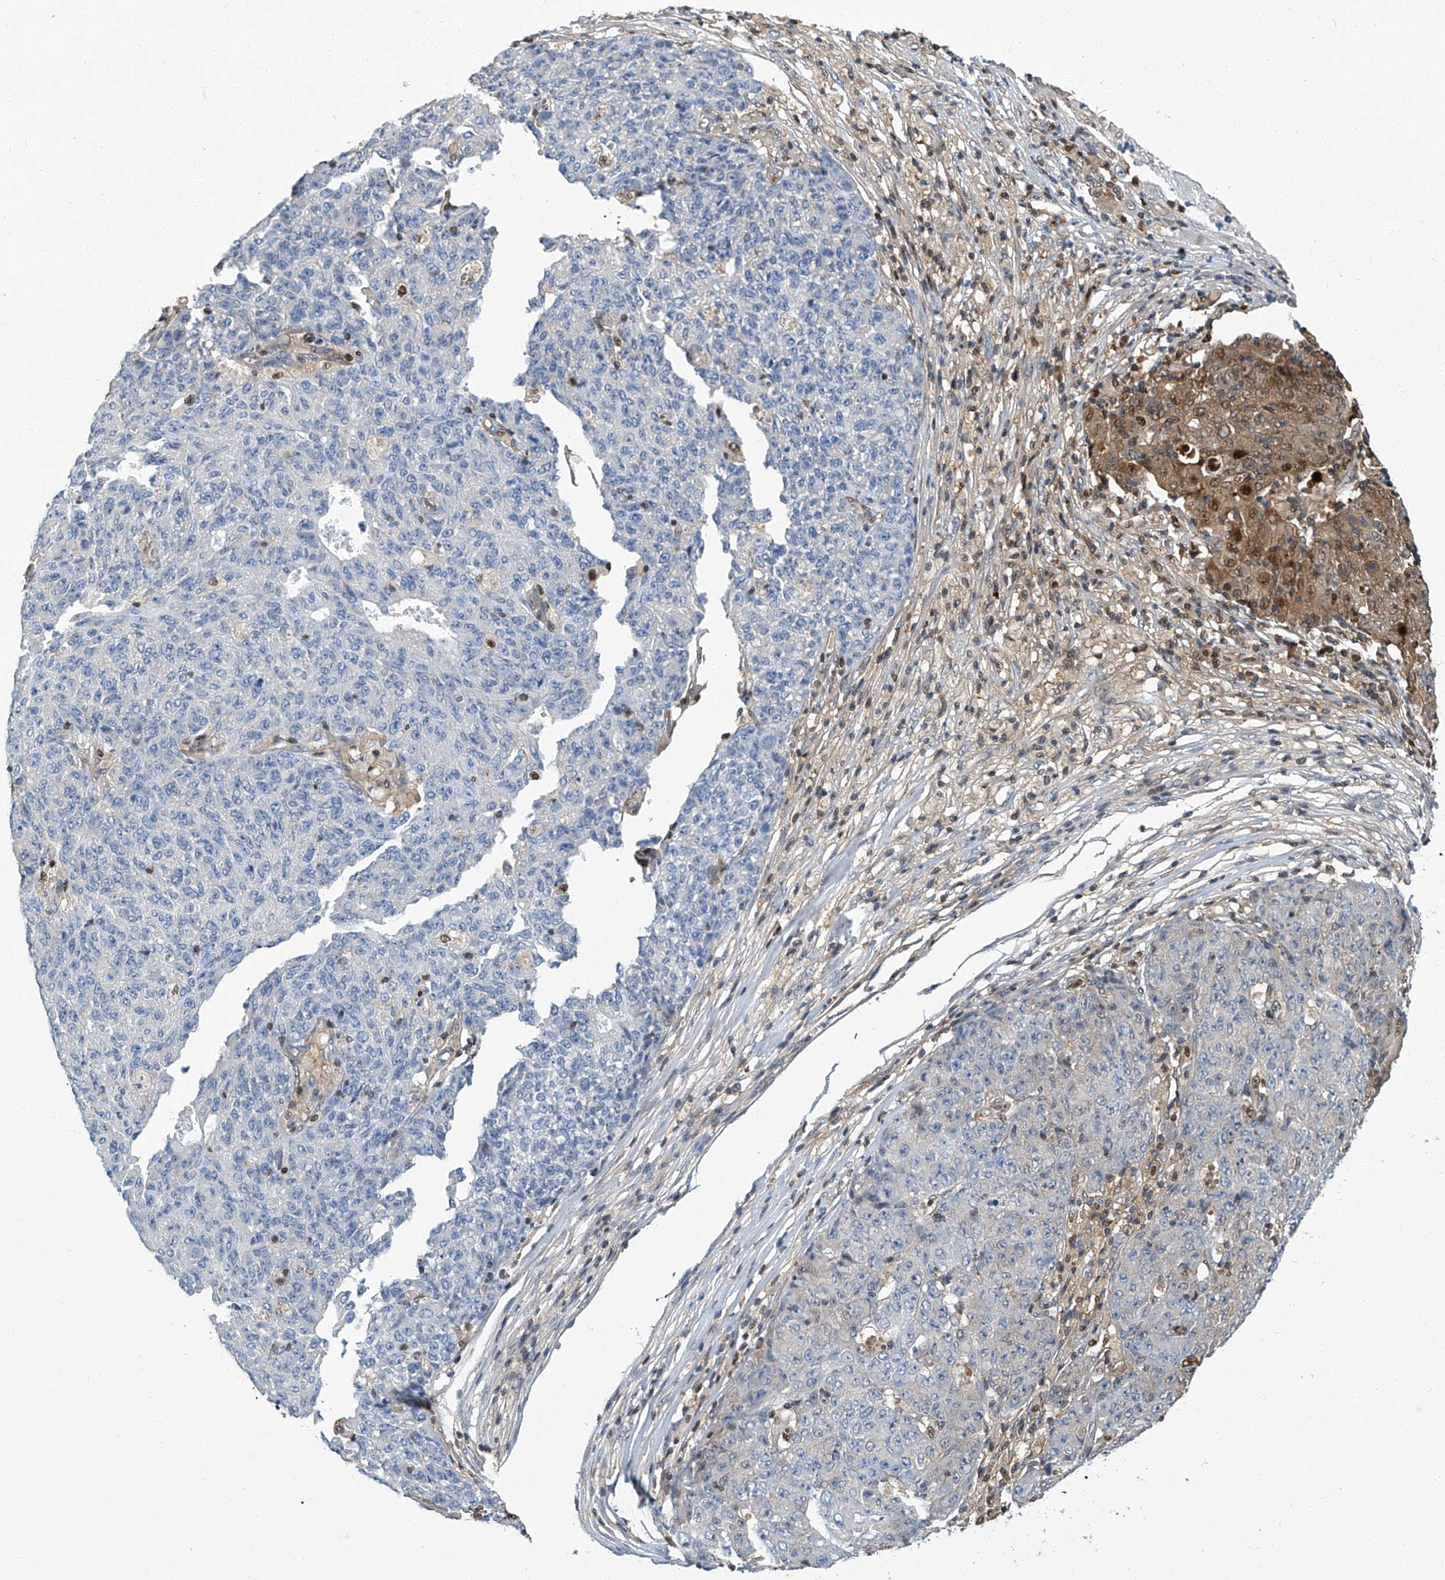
{"staining": {"intensity": "moderate", "quantity": "25%-75%", "location": "cytoplasmic/membranous,nuclear"}, "tissue": "ovarian cancer", "cell_type": "Tumor cells", "image_type": "cancer", "snomed": [{"axis": "morphology", "description": "Carcinoma, endometroid"}, {"axis": "topography", "description": "Ovary"}], "caption": "Immunohistochemical staining of human ovarian cancer reveals medium levels of moderate cytoplasmic/membranous and nuclear staining in about 25%-75% of tumor cells.", "gene": "PSMB10", "patient": {"sex": "female", "age": 42}}